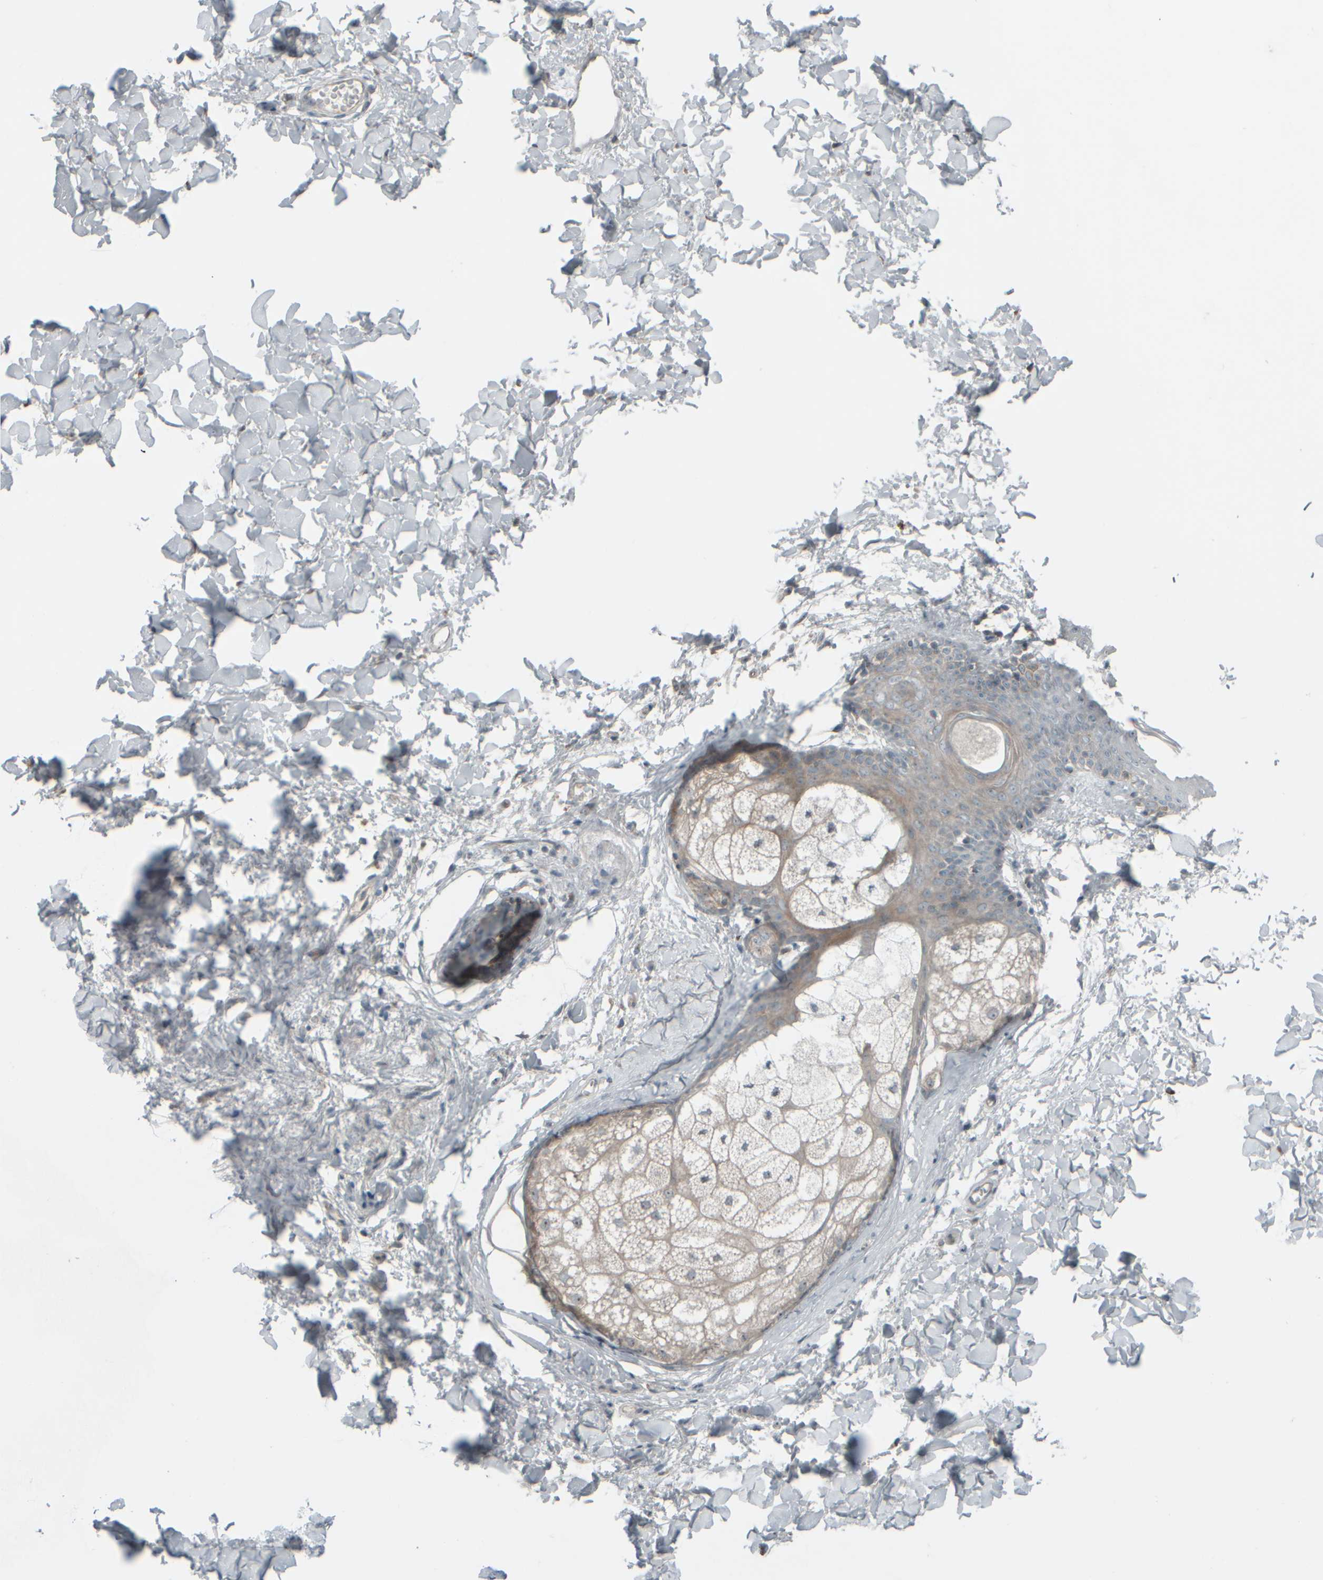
{"staining": {"intensity": "weak", "quantity": "<25%", "location": "cytoplasmic/membranous"}, "tissue": "skin", "cell_type": "Fibroblasts", "image_type": "normal", "snomed": [{"axis": "morphology", "description": "Normal tissue, NOS"}, {"axis": "topography", "description": "Skin"}], "caption": "Immunohistochemical staining of normal human skin shows no significant staining in fibroblasts. (DAB (3,3'-diaminobenzidine) IHC visualized using brightfield microscopy, high magnification).", "gene": "HGS", "patient": {"sex": "female", "age": 46}}